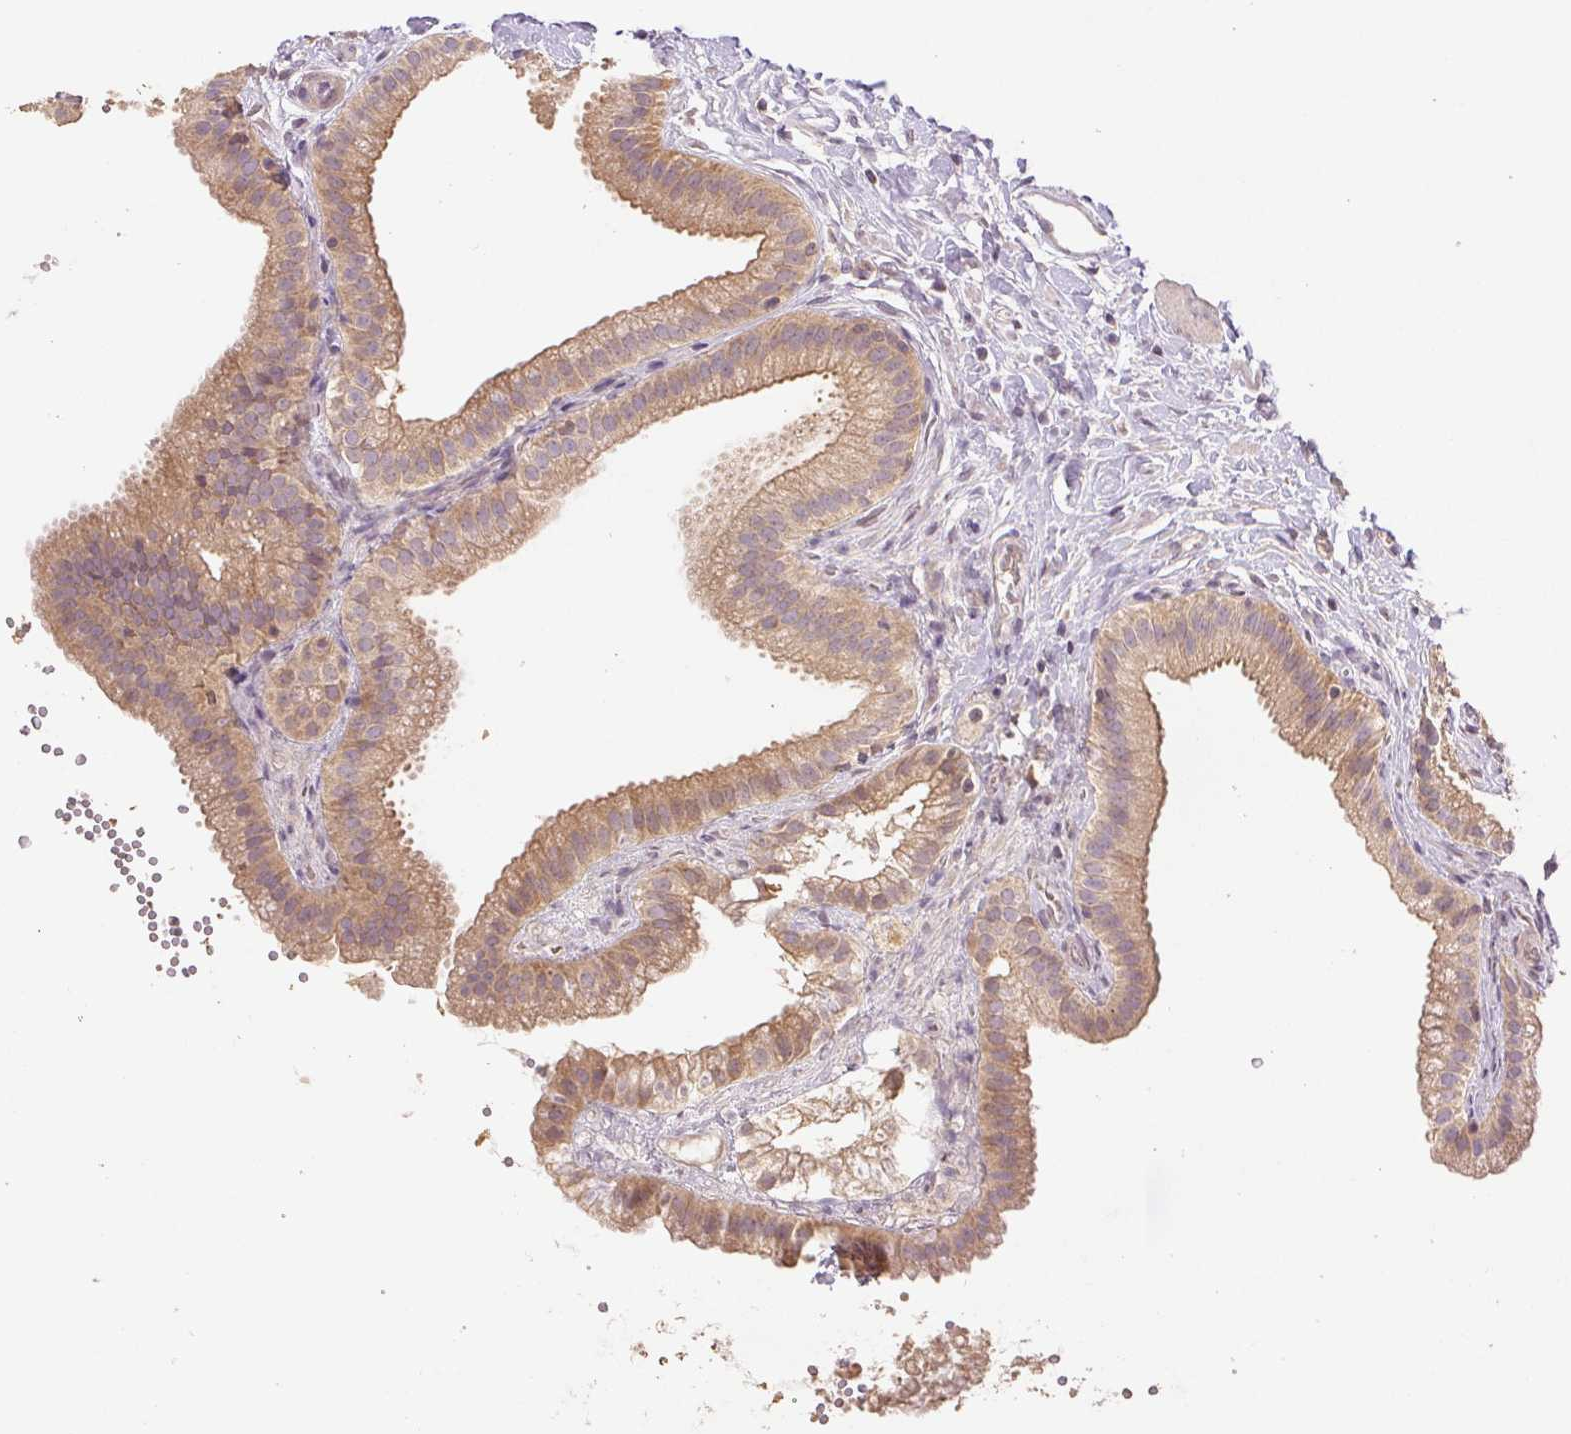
{"staining": {"intensity": "moderate", "quantity": ">75%", "location": "cytoplasmic/membranous"}, "tissue": "gallbladder", "cell_type": "Glandular cells", "image_type": "normal", "snomed": [{"axis": "morphology", "description": "Normal tissue, NOS"}, {"axis": "topography", "description": "Gallbladder"}], "caption": "Protein staining displays moderate cytoplasmic/membranous expression in about >75% of glandular cells in benign gallbladder.", "gene": "YIF1B", "patient": {"sex": "female", "age": 63}}